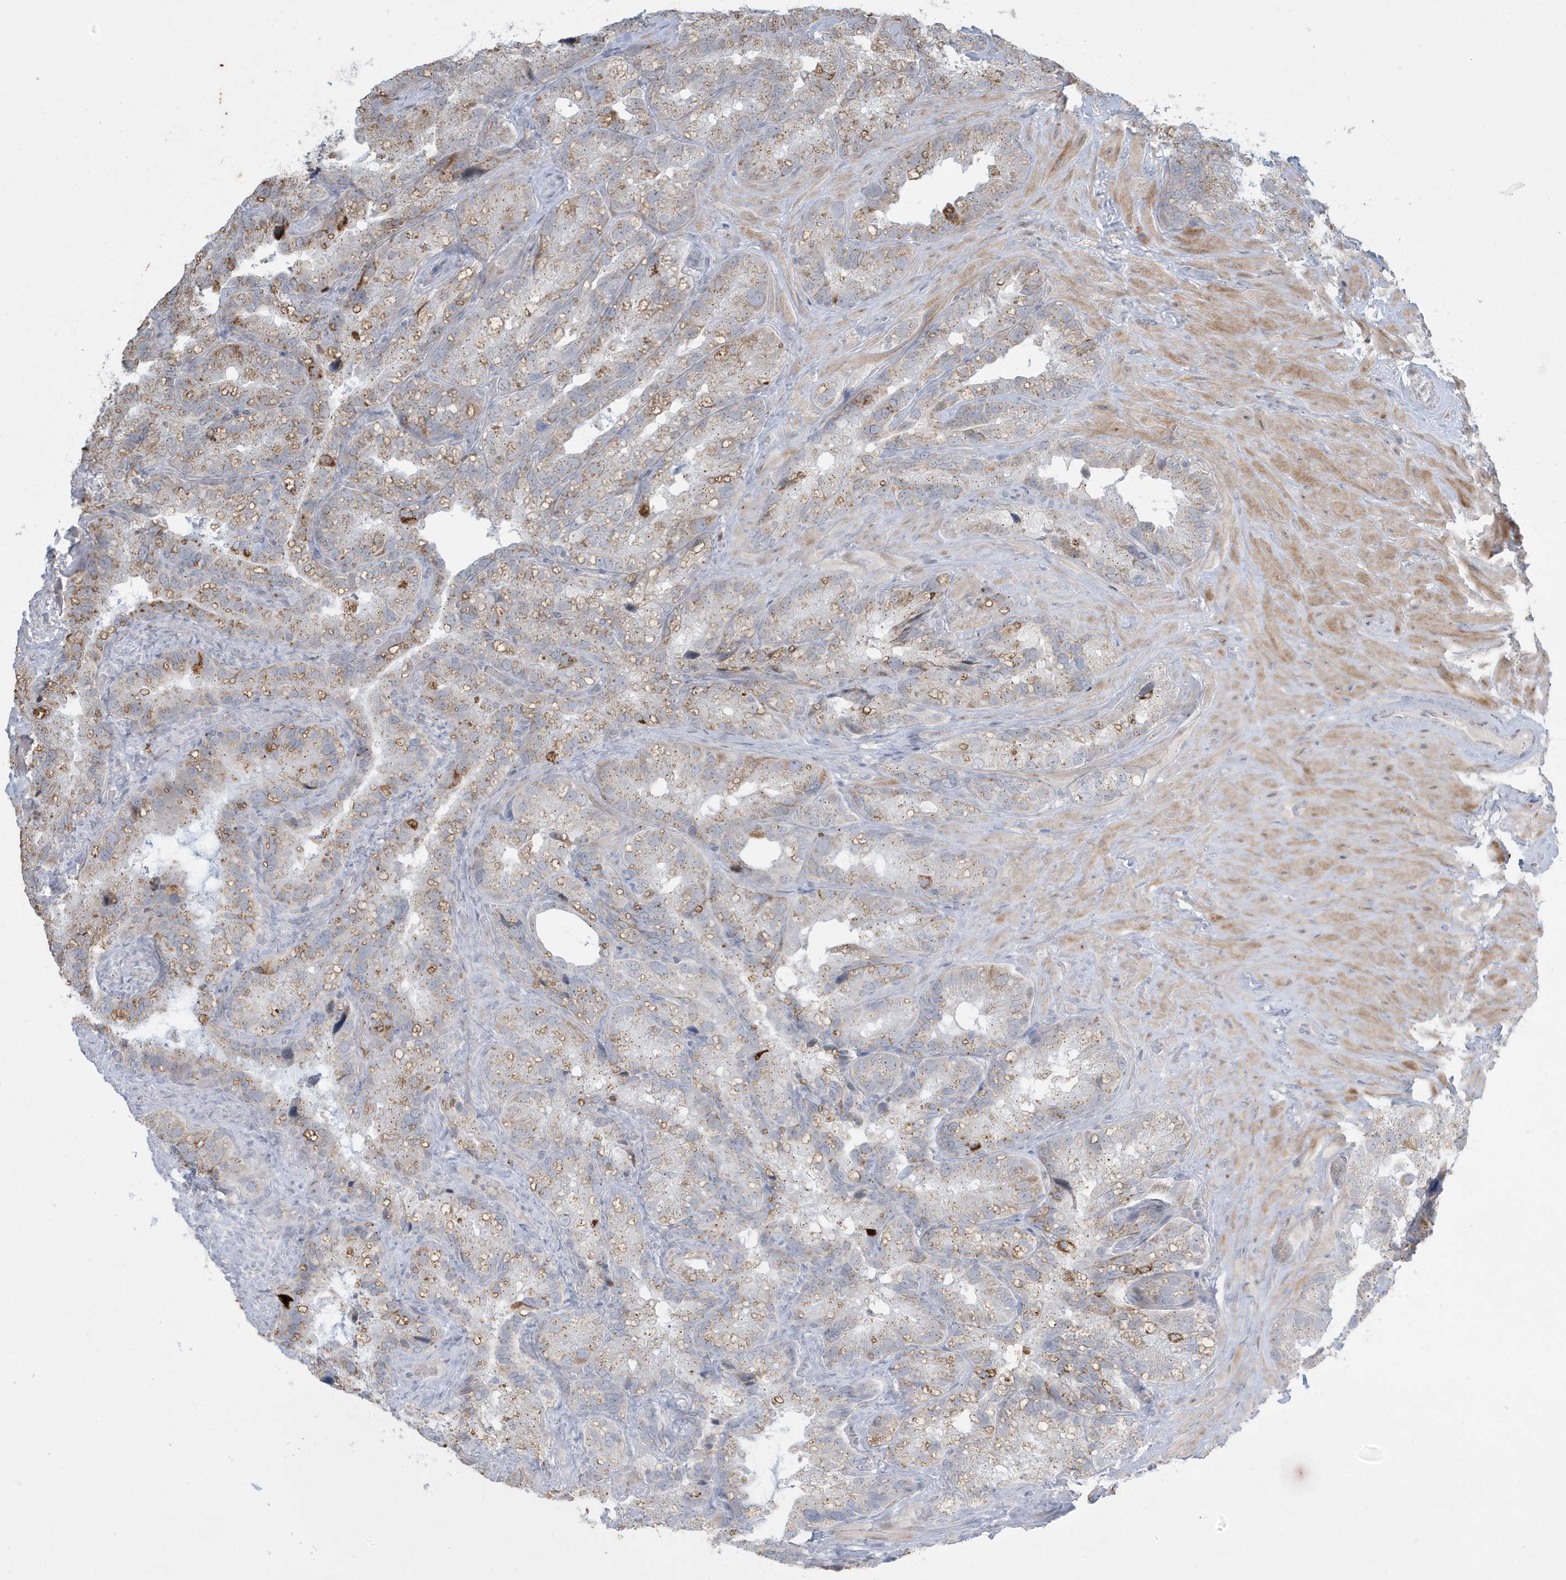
{"staining": {"intensity": "moderate", "quantity": "<25%", "location": "cytoplasmic/membranous"}, "tissue": "seminal vesicle", "cell_type": "Glandular cells", "image_type": "normal", "snomed": [{"axis": "morphology", "description": "Normal tissue, NOS"}, {"axis": "topography", "description": "Prostate"}, {"axis": "topography", "description": "Seminal veicle"}], "caption": "Immunohistochemistry (IHC) (DAB) staining of normal seminal vesicle reveals moderate cytoplasmic/membranous protein positivity in about <25% of glandular cells. The staining was performed using DAB to visualize the protein expression in brown, while the nuclei were stained in blue with hematoxylin (Magnification: 20x).", "gene": "FNDC1", "patient": {"sex": "male", "age": 68}}